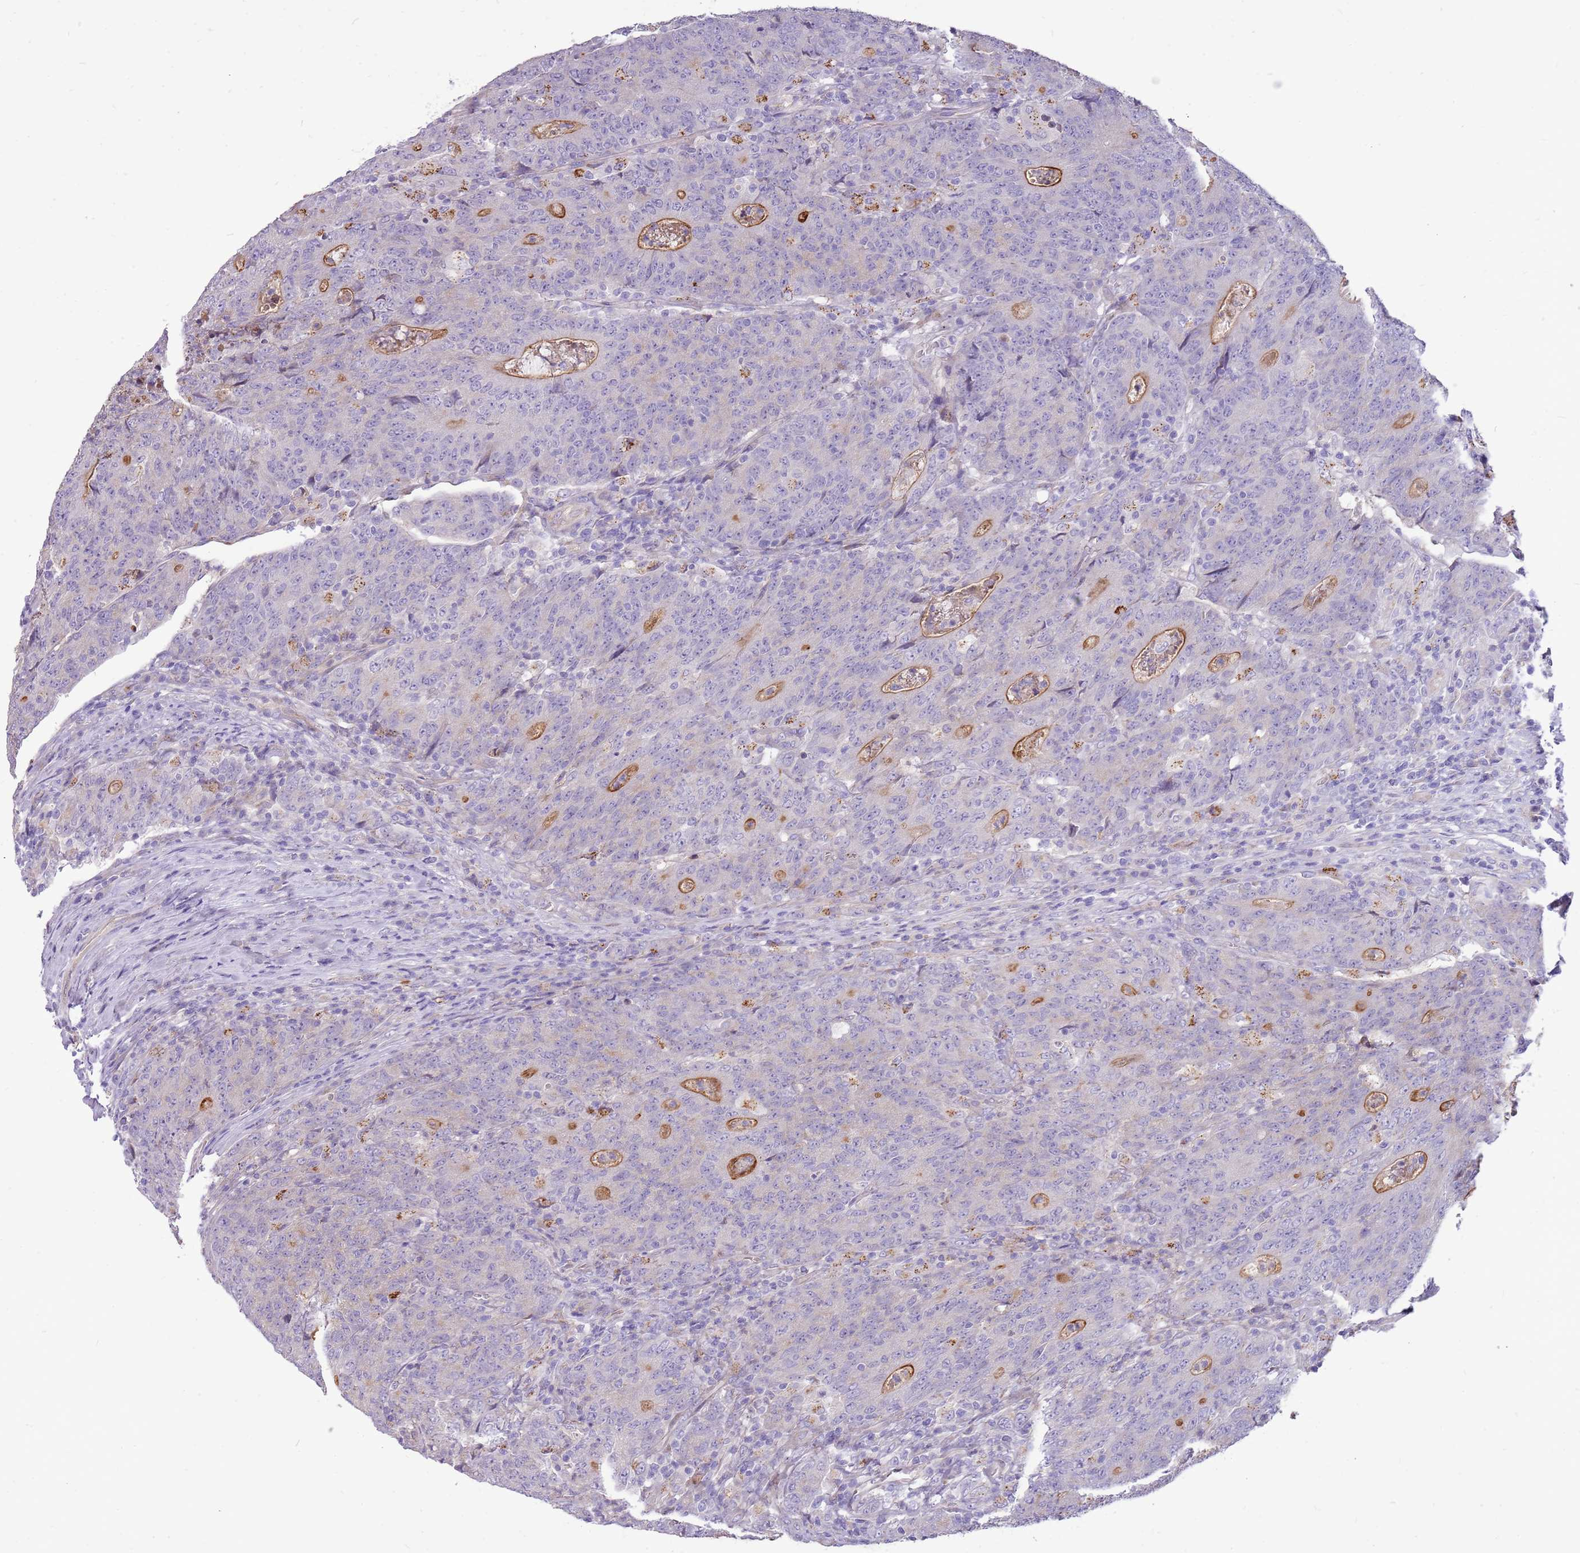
{"staining": {"intensity": "moderate", "quantity": "<25%", "location": "cytoplasmic/membranous"}, "tissue": "colorectal cancer", "cell_type": "Tumor cells", "image_type": "cancer", "snomed": [{"axis": "morphology", "description": "Adenocarcinoma, NOS"}, {"axis": "topography", "description": "Colon"}], "caption": "DAB immunohistochemical staining of human colorectal cancer displays moderate cytoplasmic/membranous protein positivity in approximately <25% of tumor cells.", "gene": "NTN4", "patient": {"sex": "female", "age": 75}}